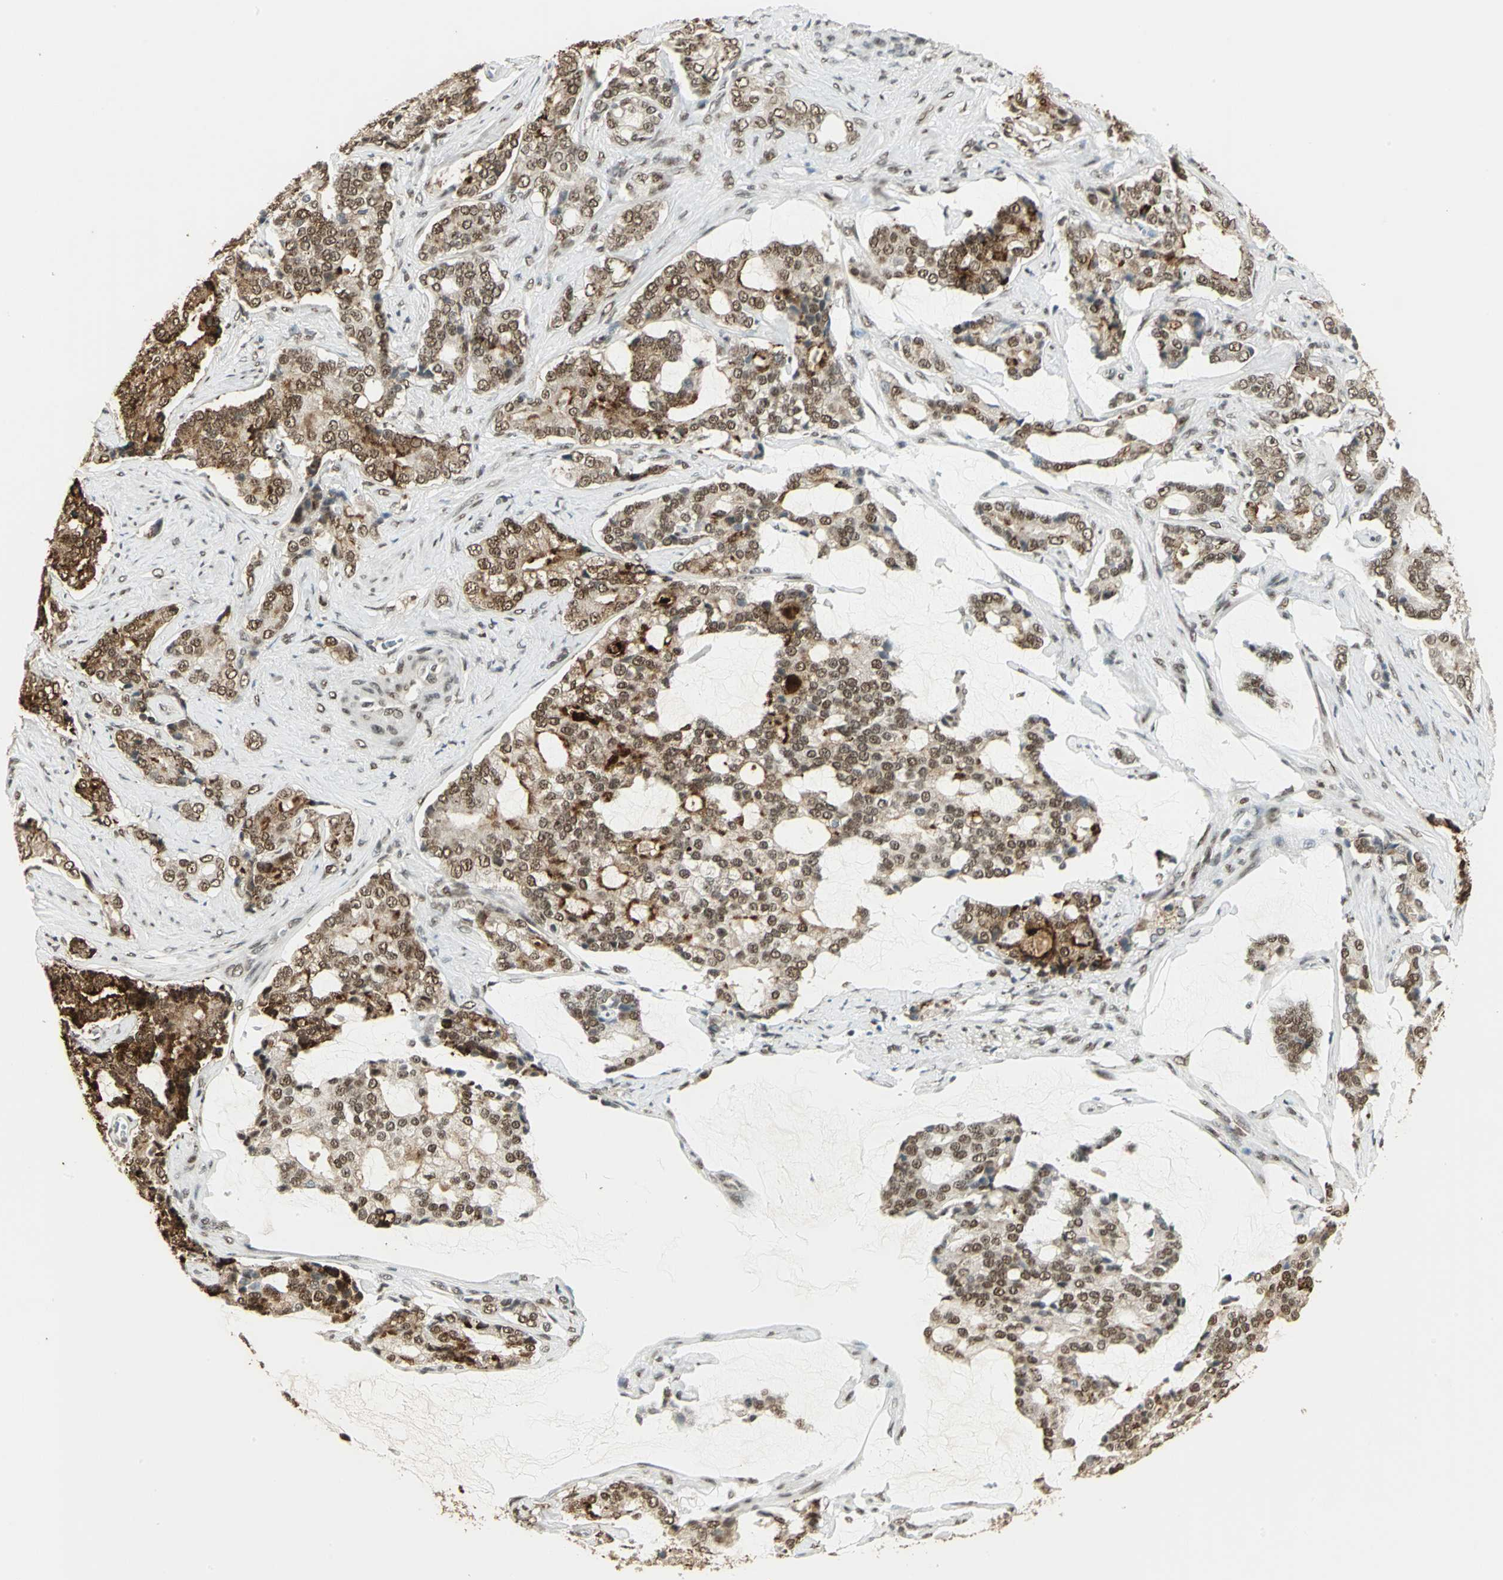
{"staining": {"intensity": "strong", "quantity": ">75%", "location": "cytoplasmic/membranous,nuclear"}, "tissue": "prostate cancer", "cell_type": "Tumor cells", "image_type": "cancer", "snomed": [{"axis": "morphology", "description": "Adenocarcinoma, Low grade"}, {"axis": "topography", "description": "Prostate"}], "caption": "This image demonstrates IHC staining of prostate cancer (low-grade adenocarcinoma), with high strong cytoplasmic/membranous and nuclear staining in about >75% of tumor cells.", "gene": "RAD17", "patient": {"sex": "male", "age": 58}}